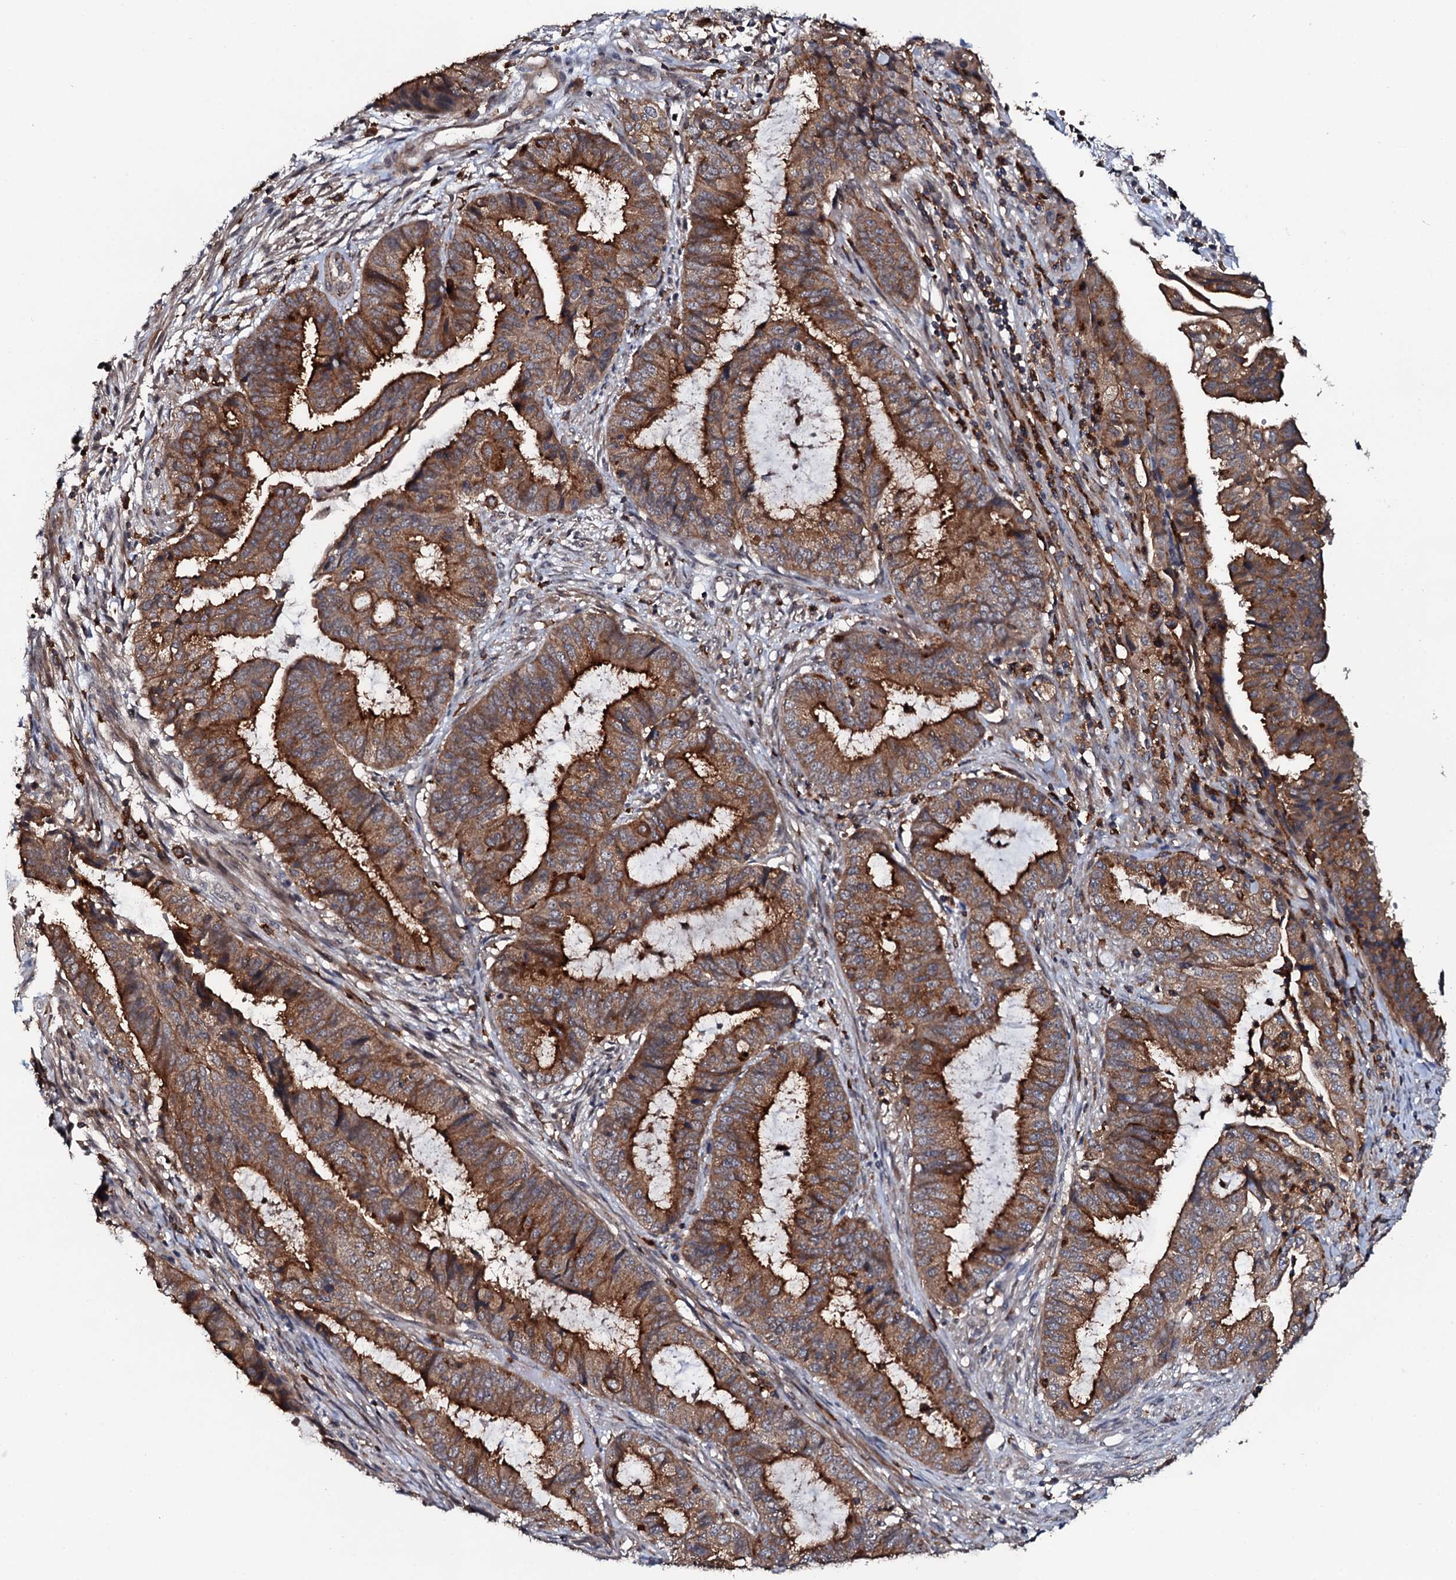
{"staining": {"intensity": "strong", "quantity": ">75%", "location": "cytoplasmic/membranous"}, "tissue": "endometrial cancer", "cell_type": "Tumor cells", "image_type": "cancer", "snomed": [{"axis": "morphology", "description": "Adenocarcinoma, NOS"}, {"axis": "topography", "description": "Endometrium"}], "caption": "The histopathology image exhibits immunohistochemical staining of endometrial adenocarcinoma. There is strong cytoplasmic/membranous expression is seen in approximately >75% of tumor cells. (DAB (3,3'-diaminobenzidine) IHC, brown staining for protein, blue staining for nuclei).", "gene": "VAMP8", "patient": {"sex": "female", "age": 51}}